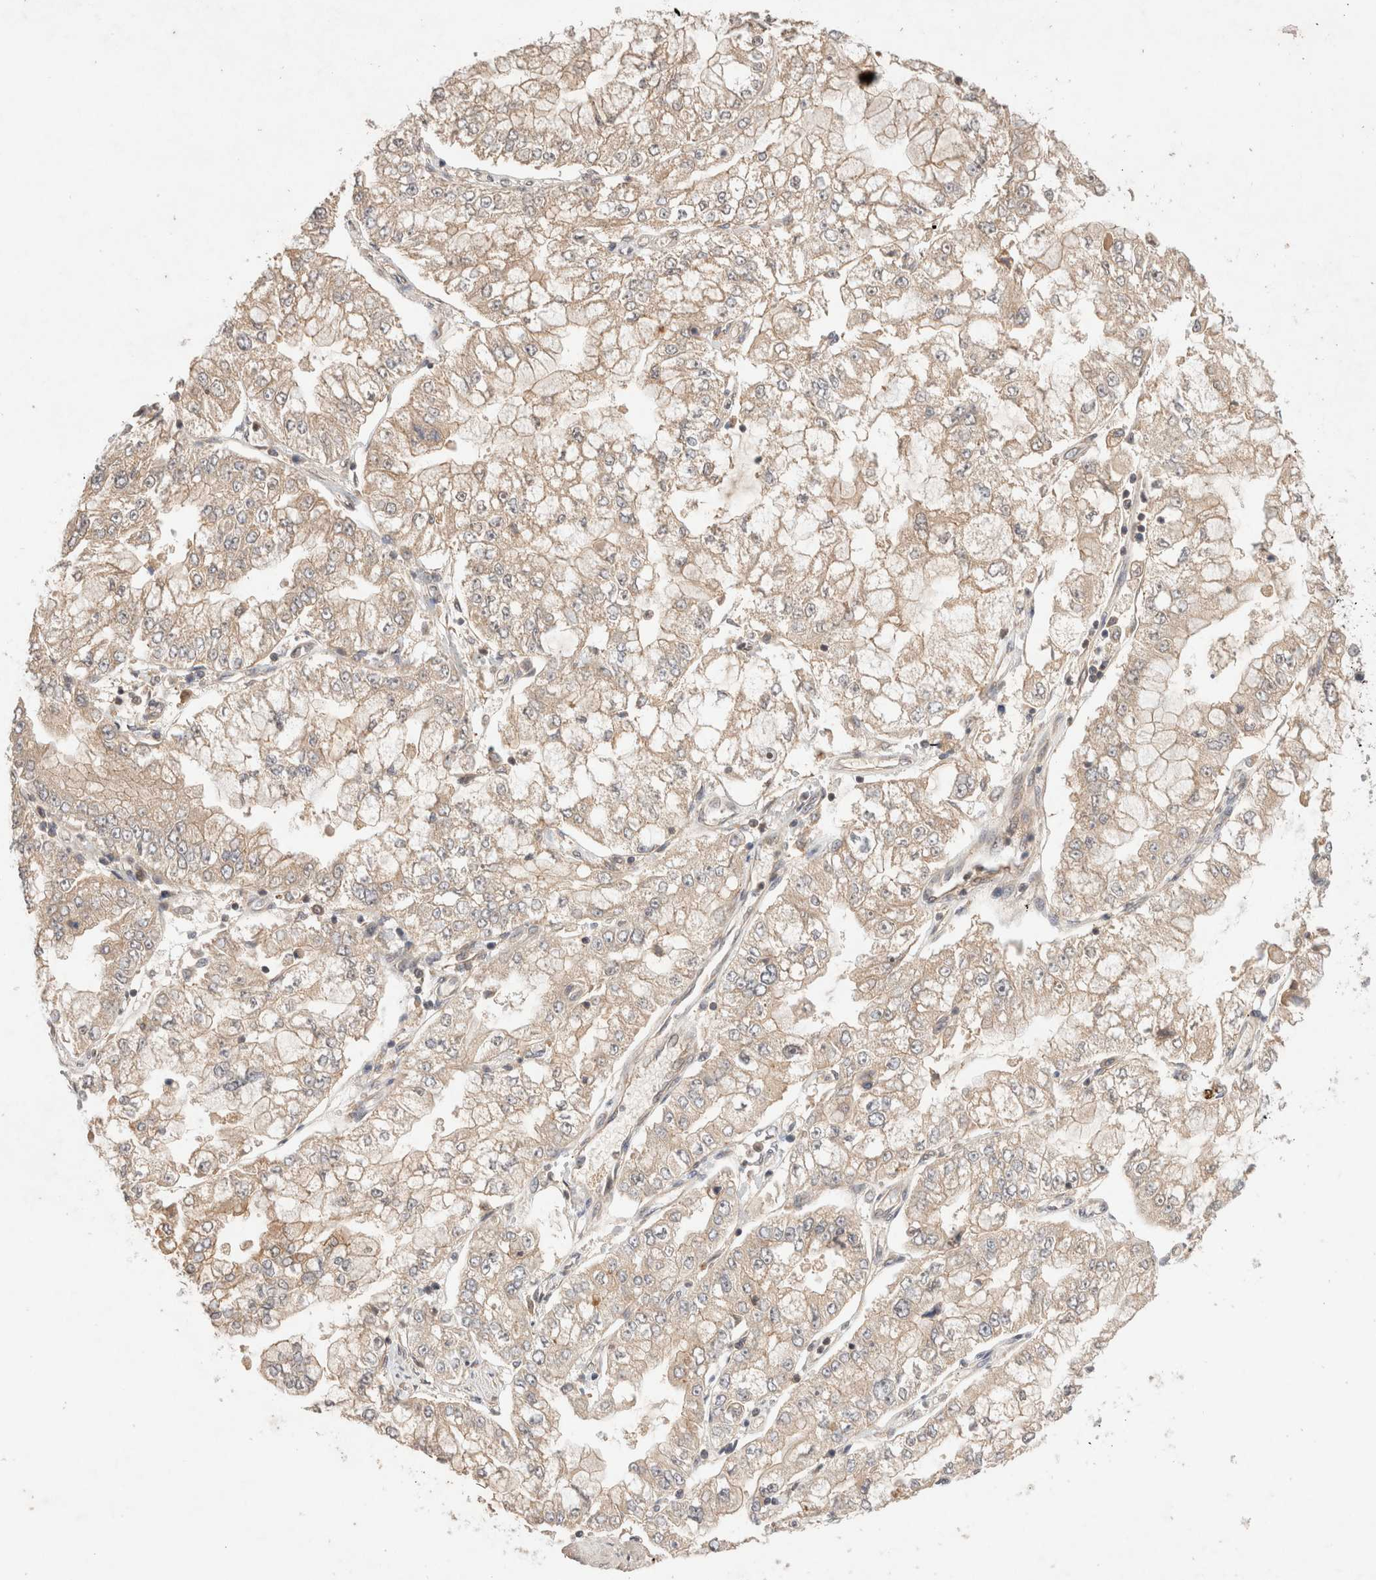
{"staining": {"intensity": "weak", "quantity": ">75%", "location": "cytoplasmic/membranous"}, "tissue": "stomach cancer", "cell_type": "Tumor cells", "image_type": "cancer", "snomed": [{"axis": "morphology", "description": "Adenocarcinoma, NOS"}, {"axis": "topography", "description": "Stomach"}], "caption": "Human adenocarcinoma (stomach) stained with a brown dye reveals weak cytoplasmic/membranous positive positivity in about >75% of tumor cells.", "gene": "KLHL20", "patient": {"sex": "male", "age": 76}}